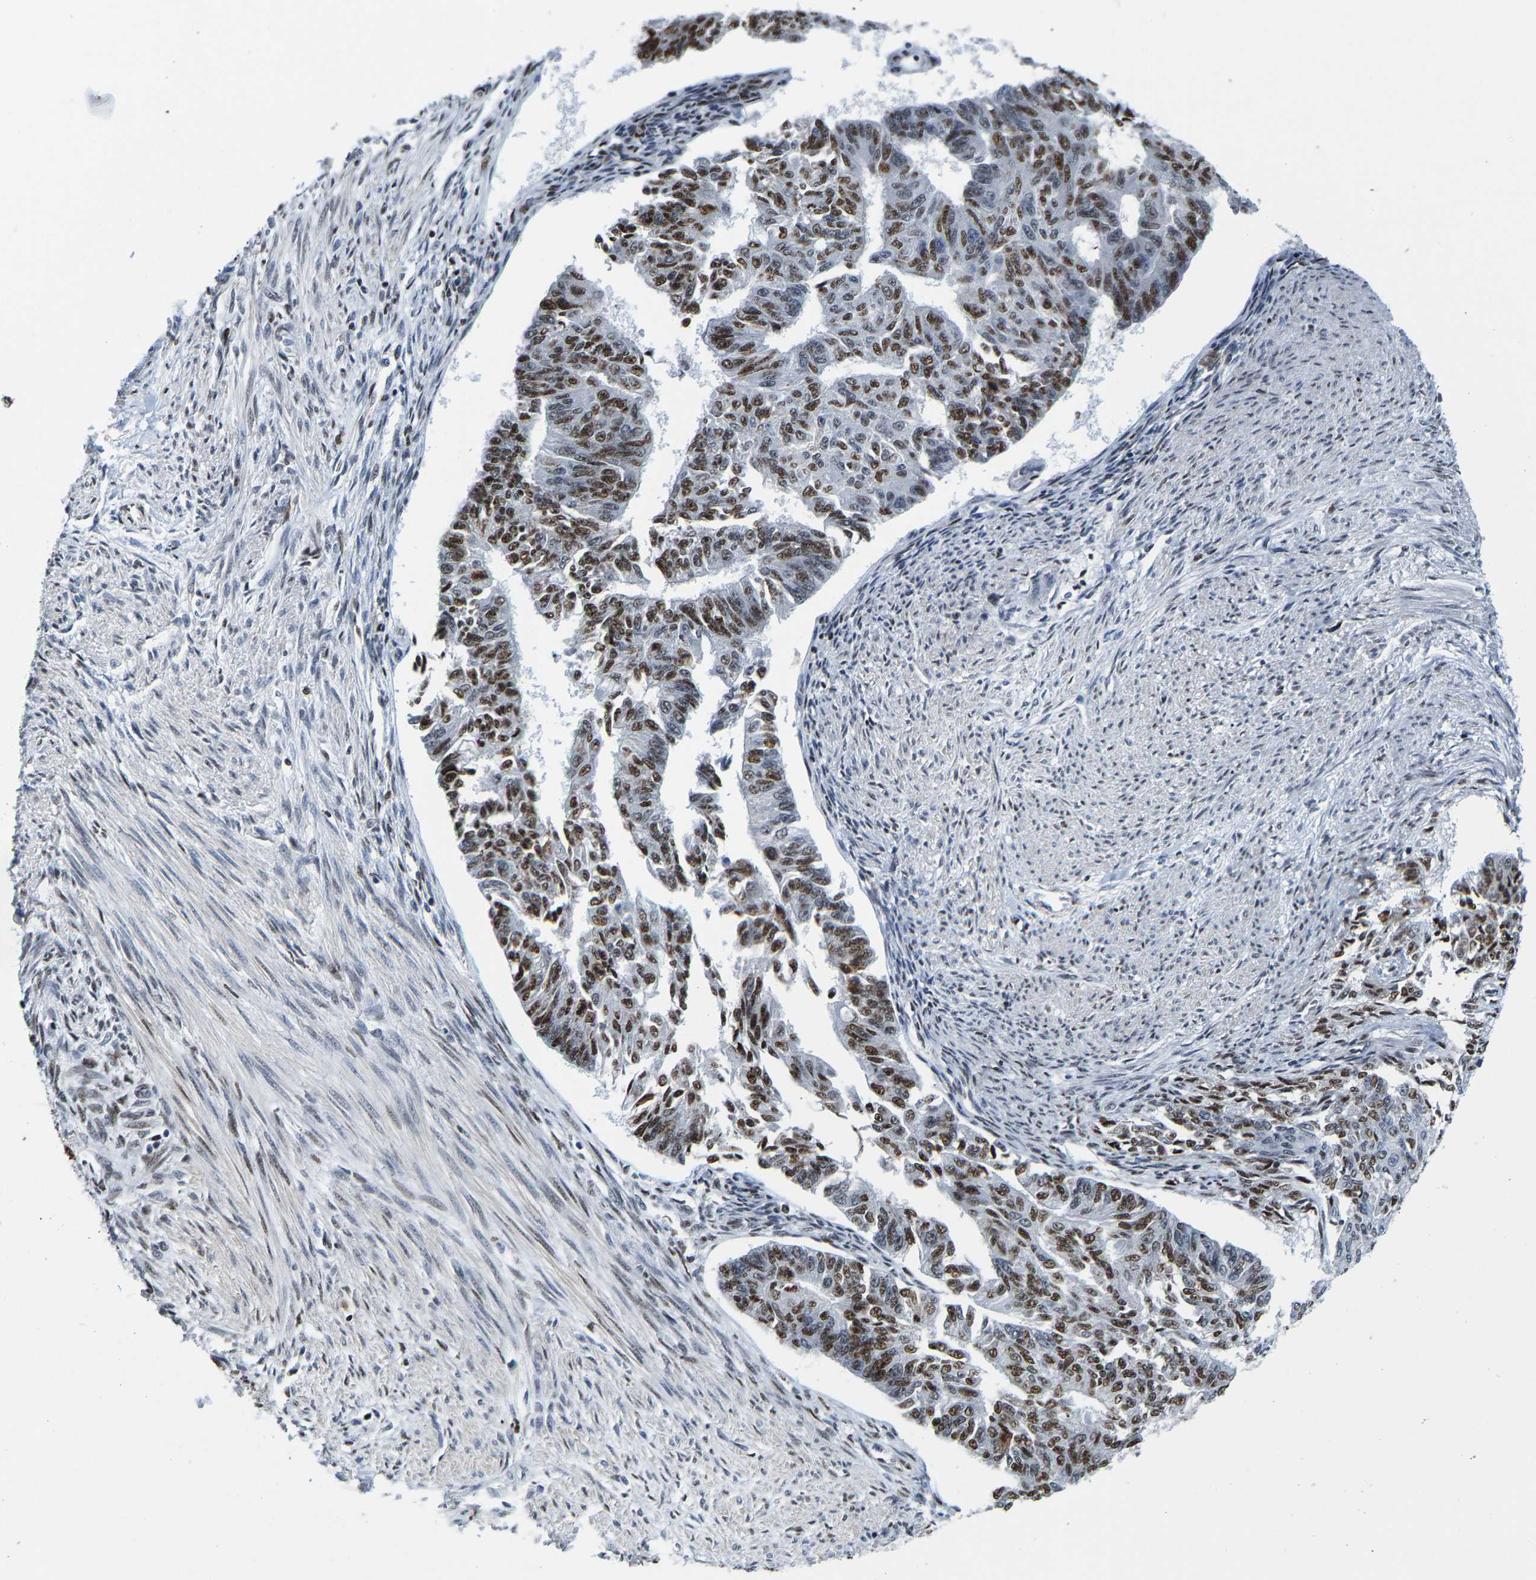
{"staining": {"intensity": "strong", "quantity": ">75%", "location": "nuclear"}, "tissue": "endometrial cancer", "cell_type": "Tumor cells", "image_type": "cancer", "snomed": [{"axis": "morphology", "description": "Adenocarcinoma, NOS"}, {"axis": "topography", "description": "Endometrium"}], "caption": "Tumor cells exhibit high levels of strong nuclear positivity in about >75% of cells in endometrial cancer.", "gene": "SETD1B", "patient": {"sex": "female", "age": 32}}